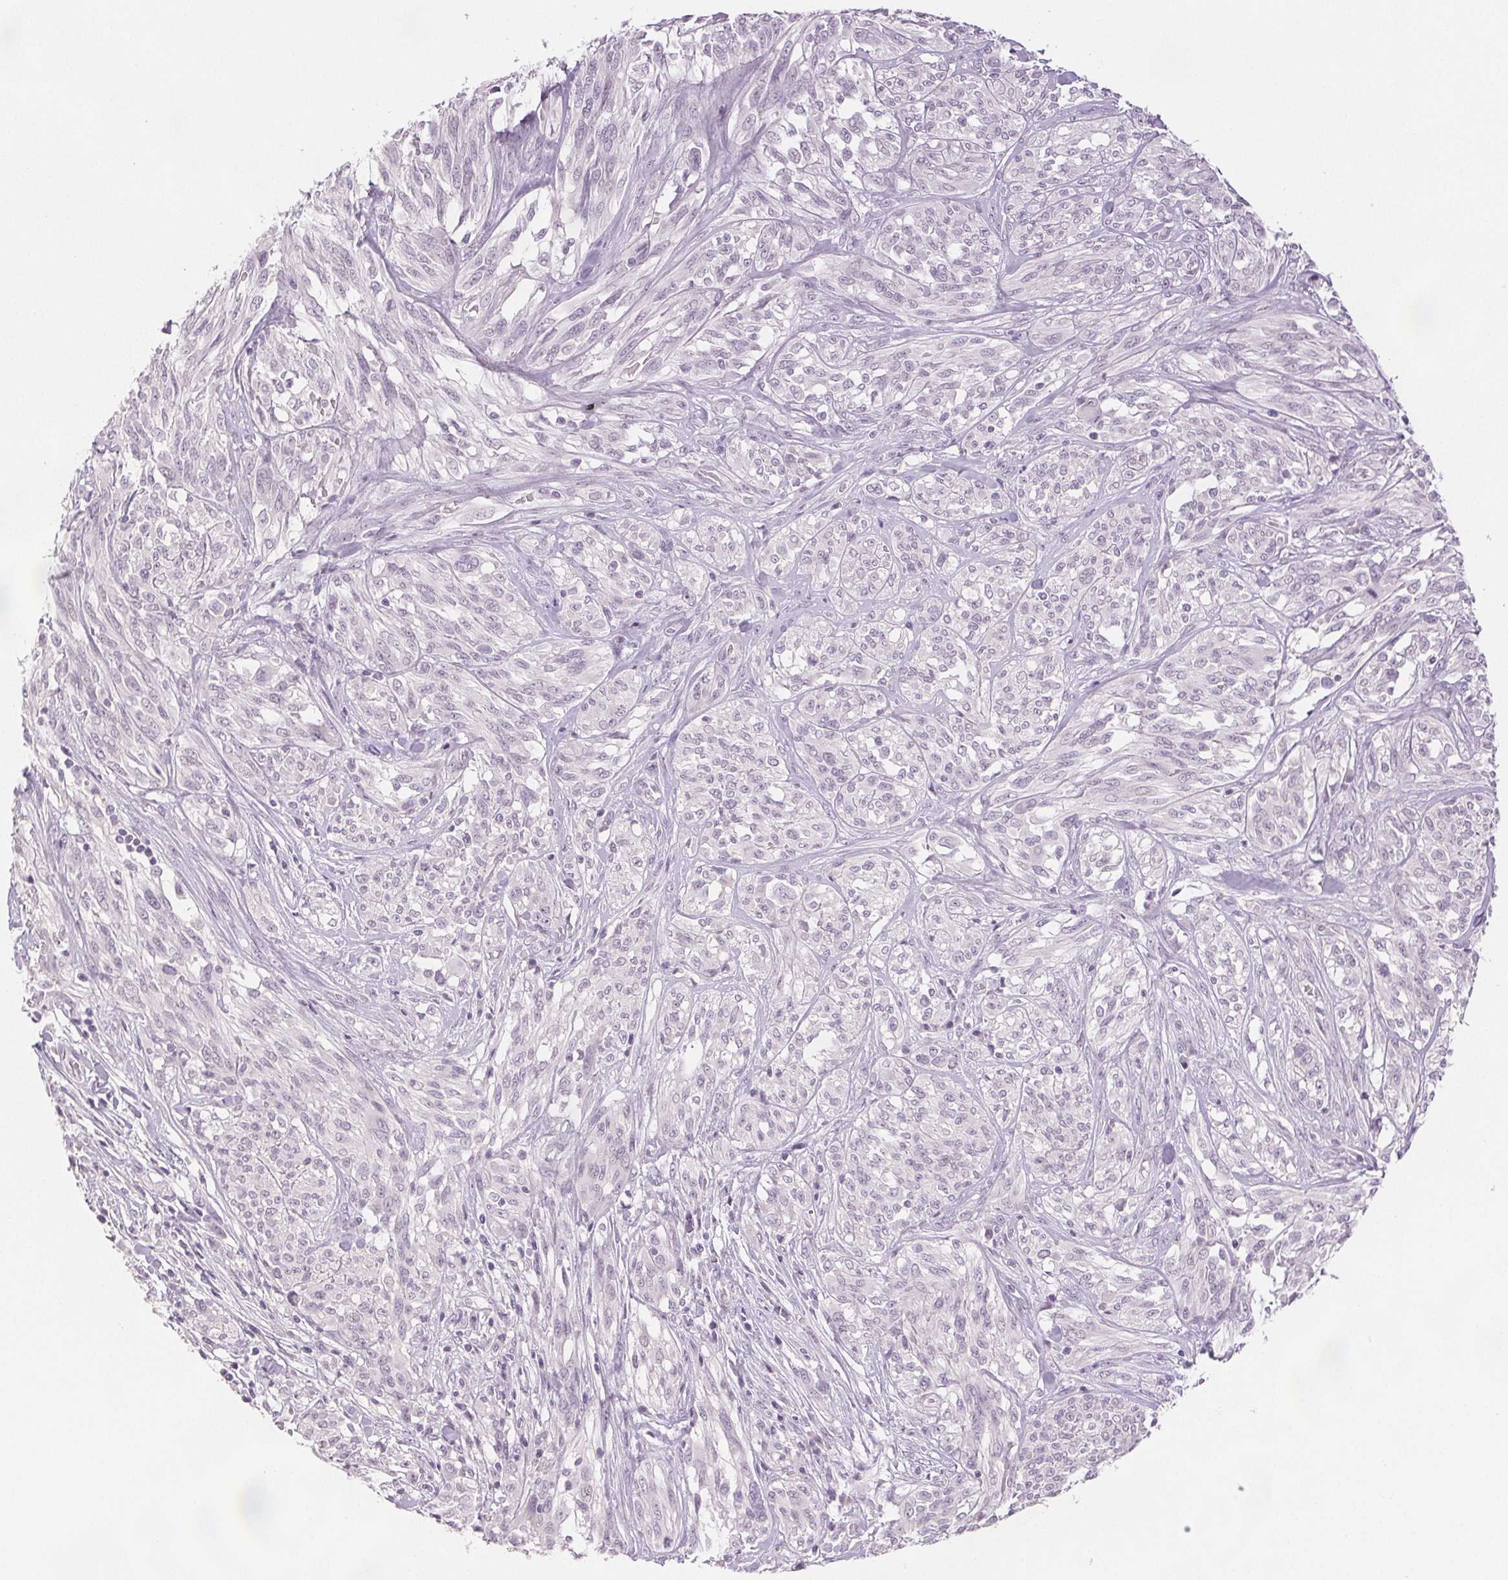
{"staining": {"intensity": "negative", "quantity": "none", "location": "none"}, "tissue": "melanoma", "cell_type": "Tumor cells", "image_type": "cancer", "snomed": [{"axis": "morphology", "description": "Malignant melanoma, NOS"}, {"axis": "topography", "description": "Skin"}], "caption": "Human malignant melanoma stained for a protein using immunohistochemistry (IHC) shows no staining in tumor cells.", "gene": "SCGN", "patient": {"sex": "female", "age": 91}}